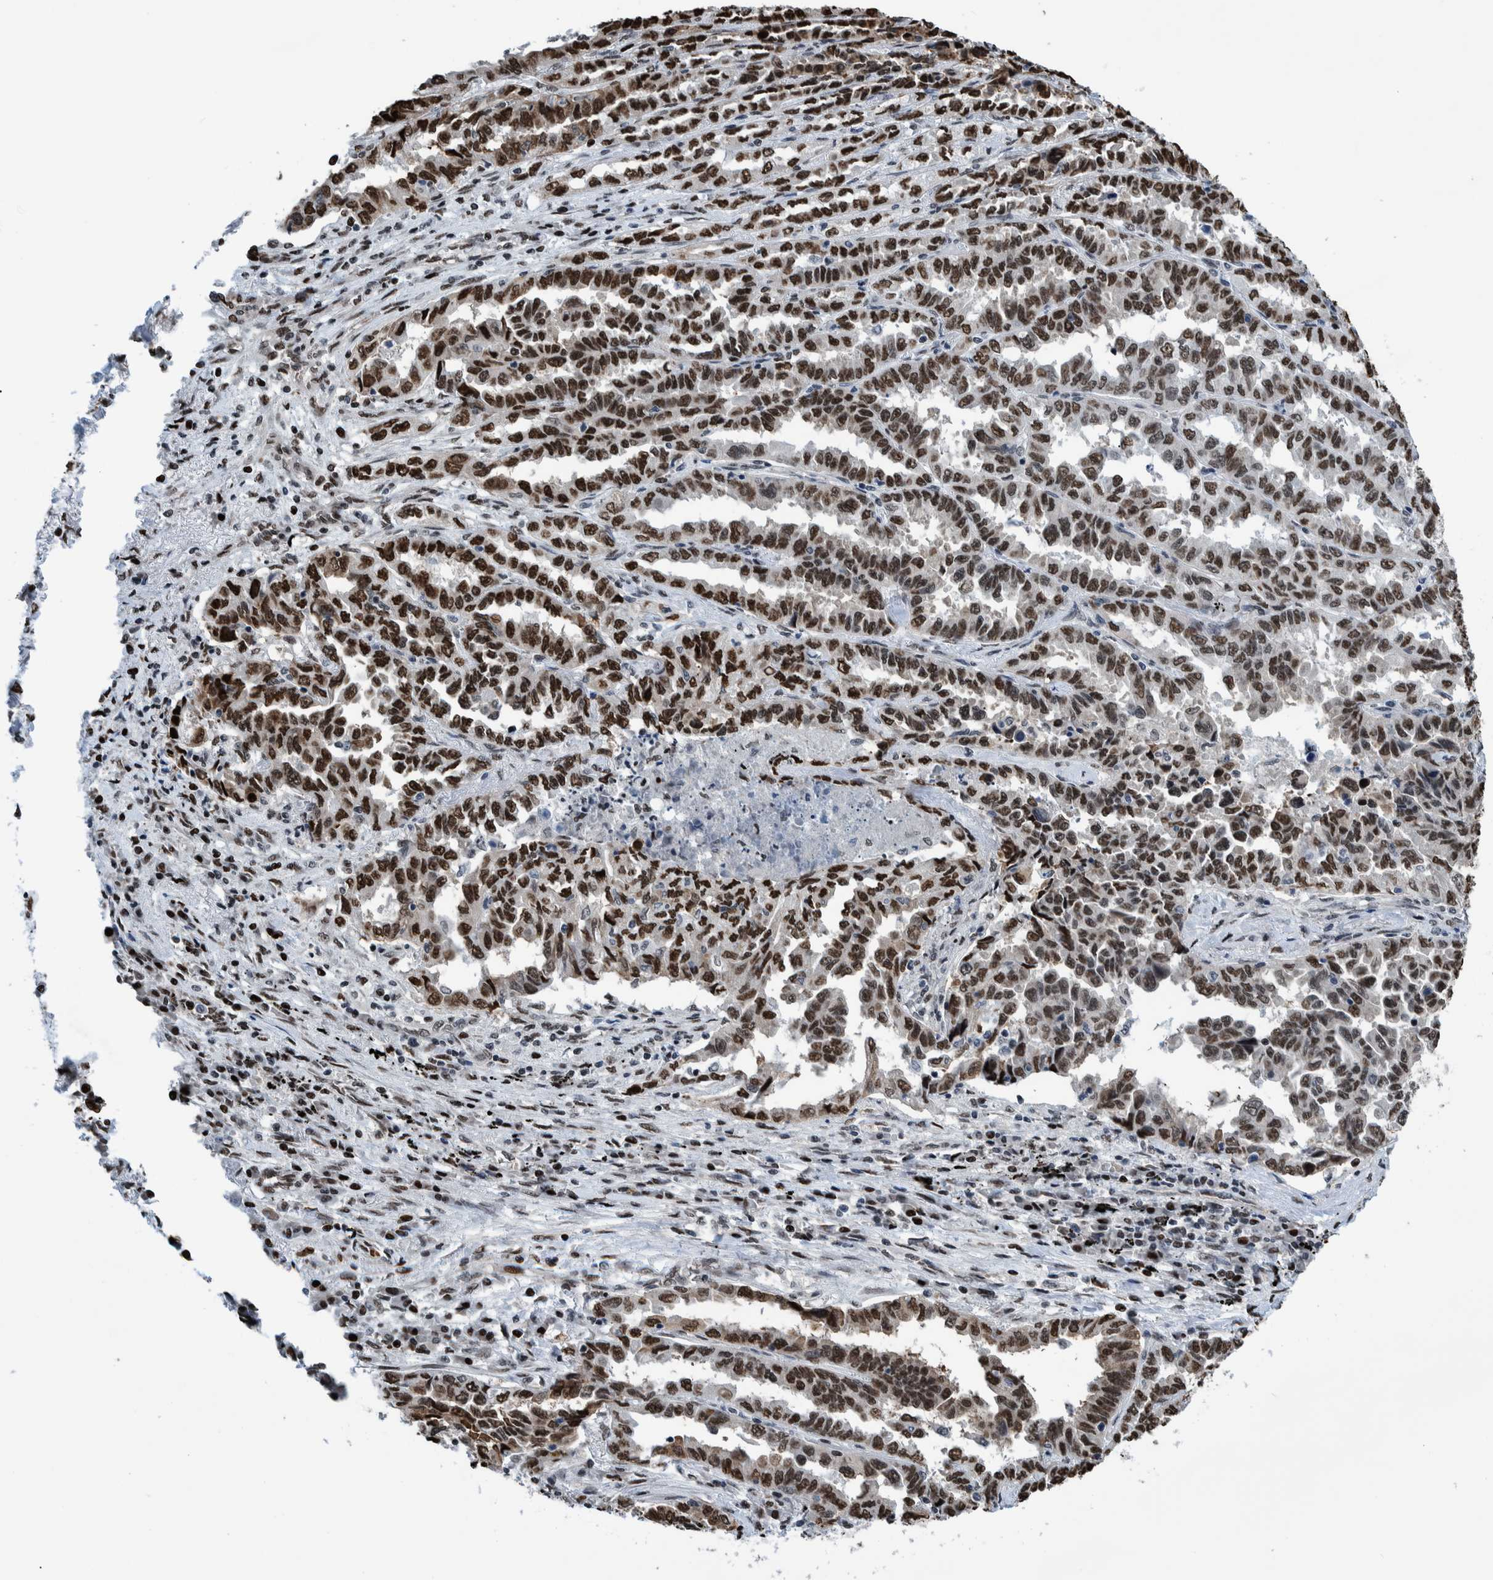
{"staining": {"intensity": "strong", "quantity": ">75%", "location": "nuclear"}, "tissue": "lung cancer", "cell_type": "Tumor cells", "image_type": "cancer", "snomed": [{"axis": "morphology", "description": "Adenocarcinoma, NOS"}, {"axis": "topography", "description": "Lung"}], "caption": "This image displays immunohistochemistry (IHC) staining of human lung cancer (adenocarcinoma), with high strong nuclear positivity in about >75% of tumor cells.", "gene": "HEATR9", "patient": {"sex": "female", "age": 51}}